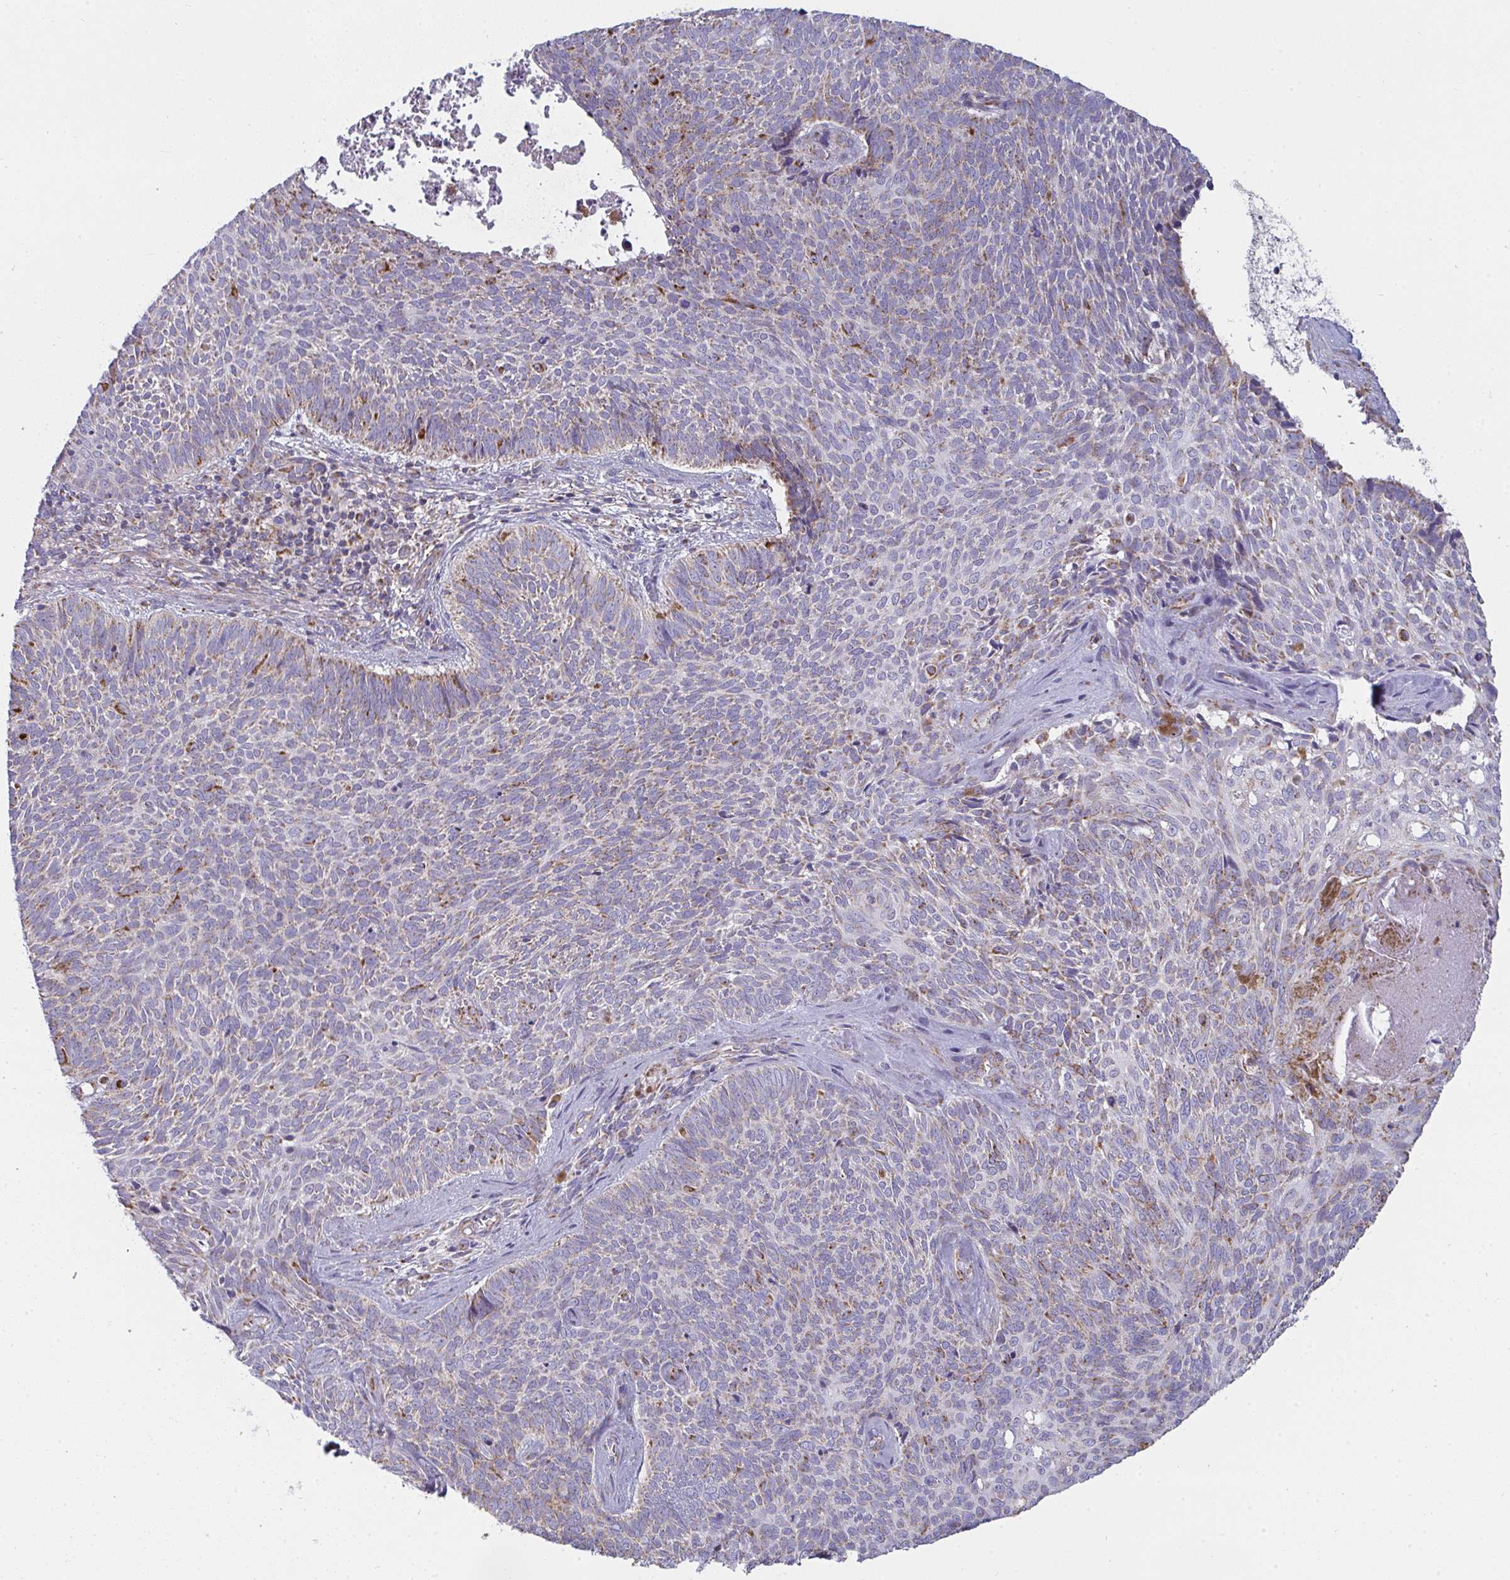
{"staining": {"intensity": "weak", "quantity": "25%-75%", "location": "cytoplasmic/membranous"}, "tissue": "skin cancer", "cell_type": "Tumor cells", "image_type": "cancer", "snomed": [{"axis": "morphology", "description": "Basal cell carcinoma"}, {"axis": "topography", "description": "Skin"}], "caption": "Immunohistochemical staining of skin basal cell carcinoma displays low levels of weak cytoplasmic/membranous protein expression in about 25%-75% of tumor cells. The protein of interest is shown in brown color, while the nuclei are stained blue.", "gene": "FAHD1", "patient": {"sex": "female", "age": 80}}